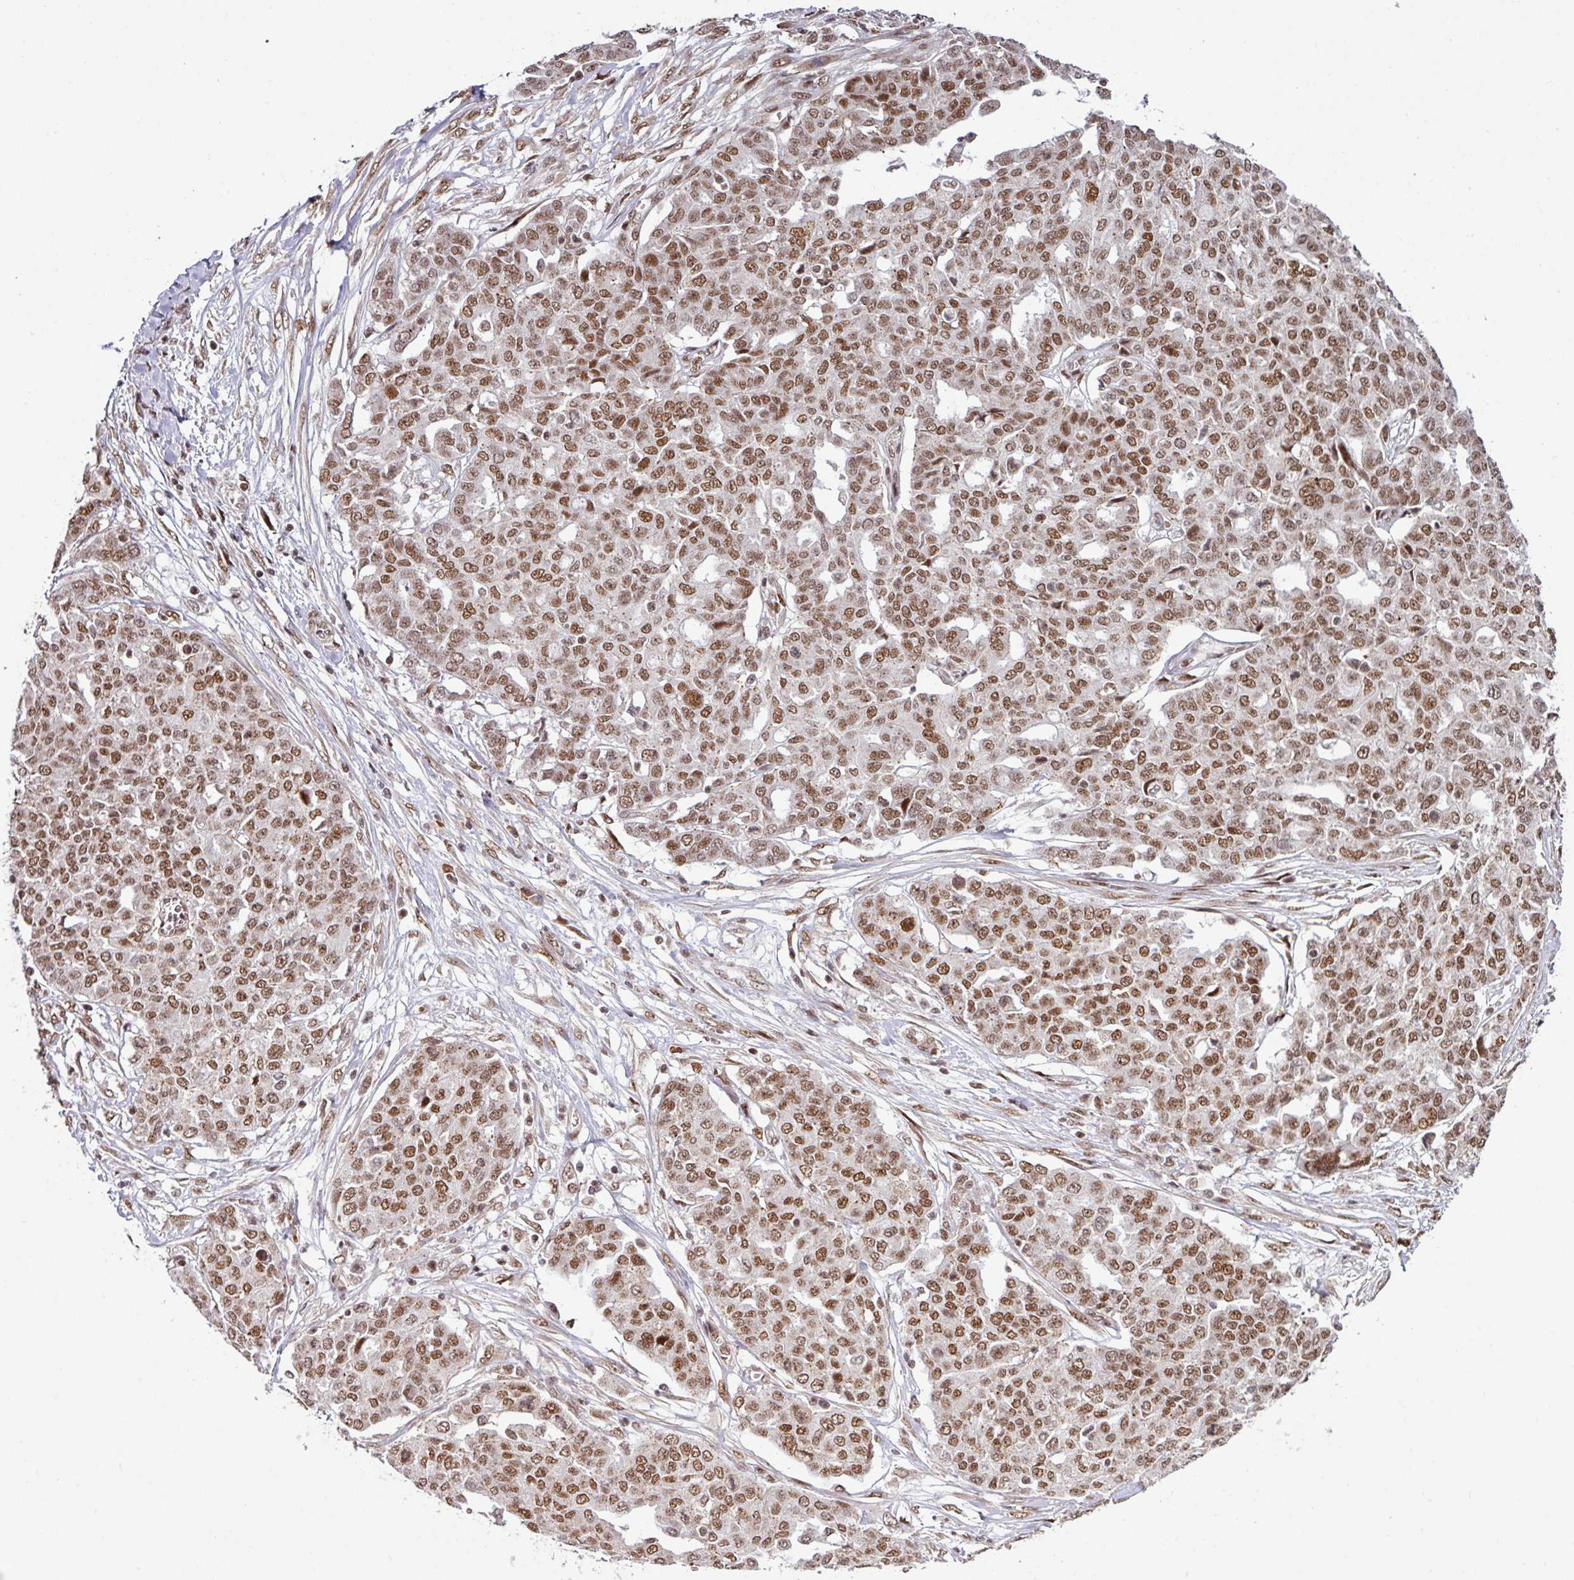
{"staining": {"intensity": "moderate", "quantity": ">75%", "location": "nuclear"}, "tissue": "ovarian cancer", "cell_type": "Tumor cells", "image_type": "cancer", "snomed": [{"axis": "morphology", "description": "Cystadenocarcinoma, serous, NOS"}, {"axis": "topography", "description": "Soft tissue"}, {"axis": "topography", "description": "Ovary"}], "caption": "An immunohistochemistry (IHC) image of tumor tissue is shown. Protein staining in brown labels moderate nuclear positivity in ovarian cancer (serous cystadenocarcinoma) within tumor cells.", "gene": "PHF23", "patient": {"sex": "female", "age": 57}}